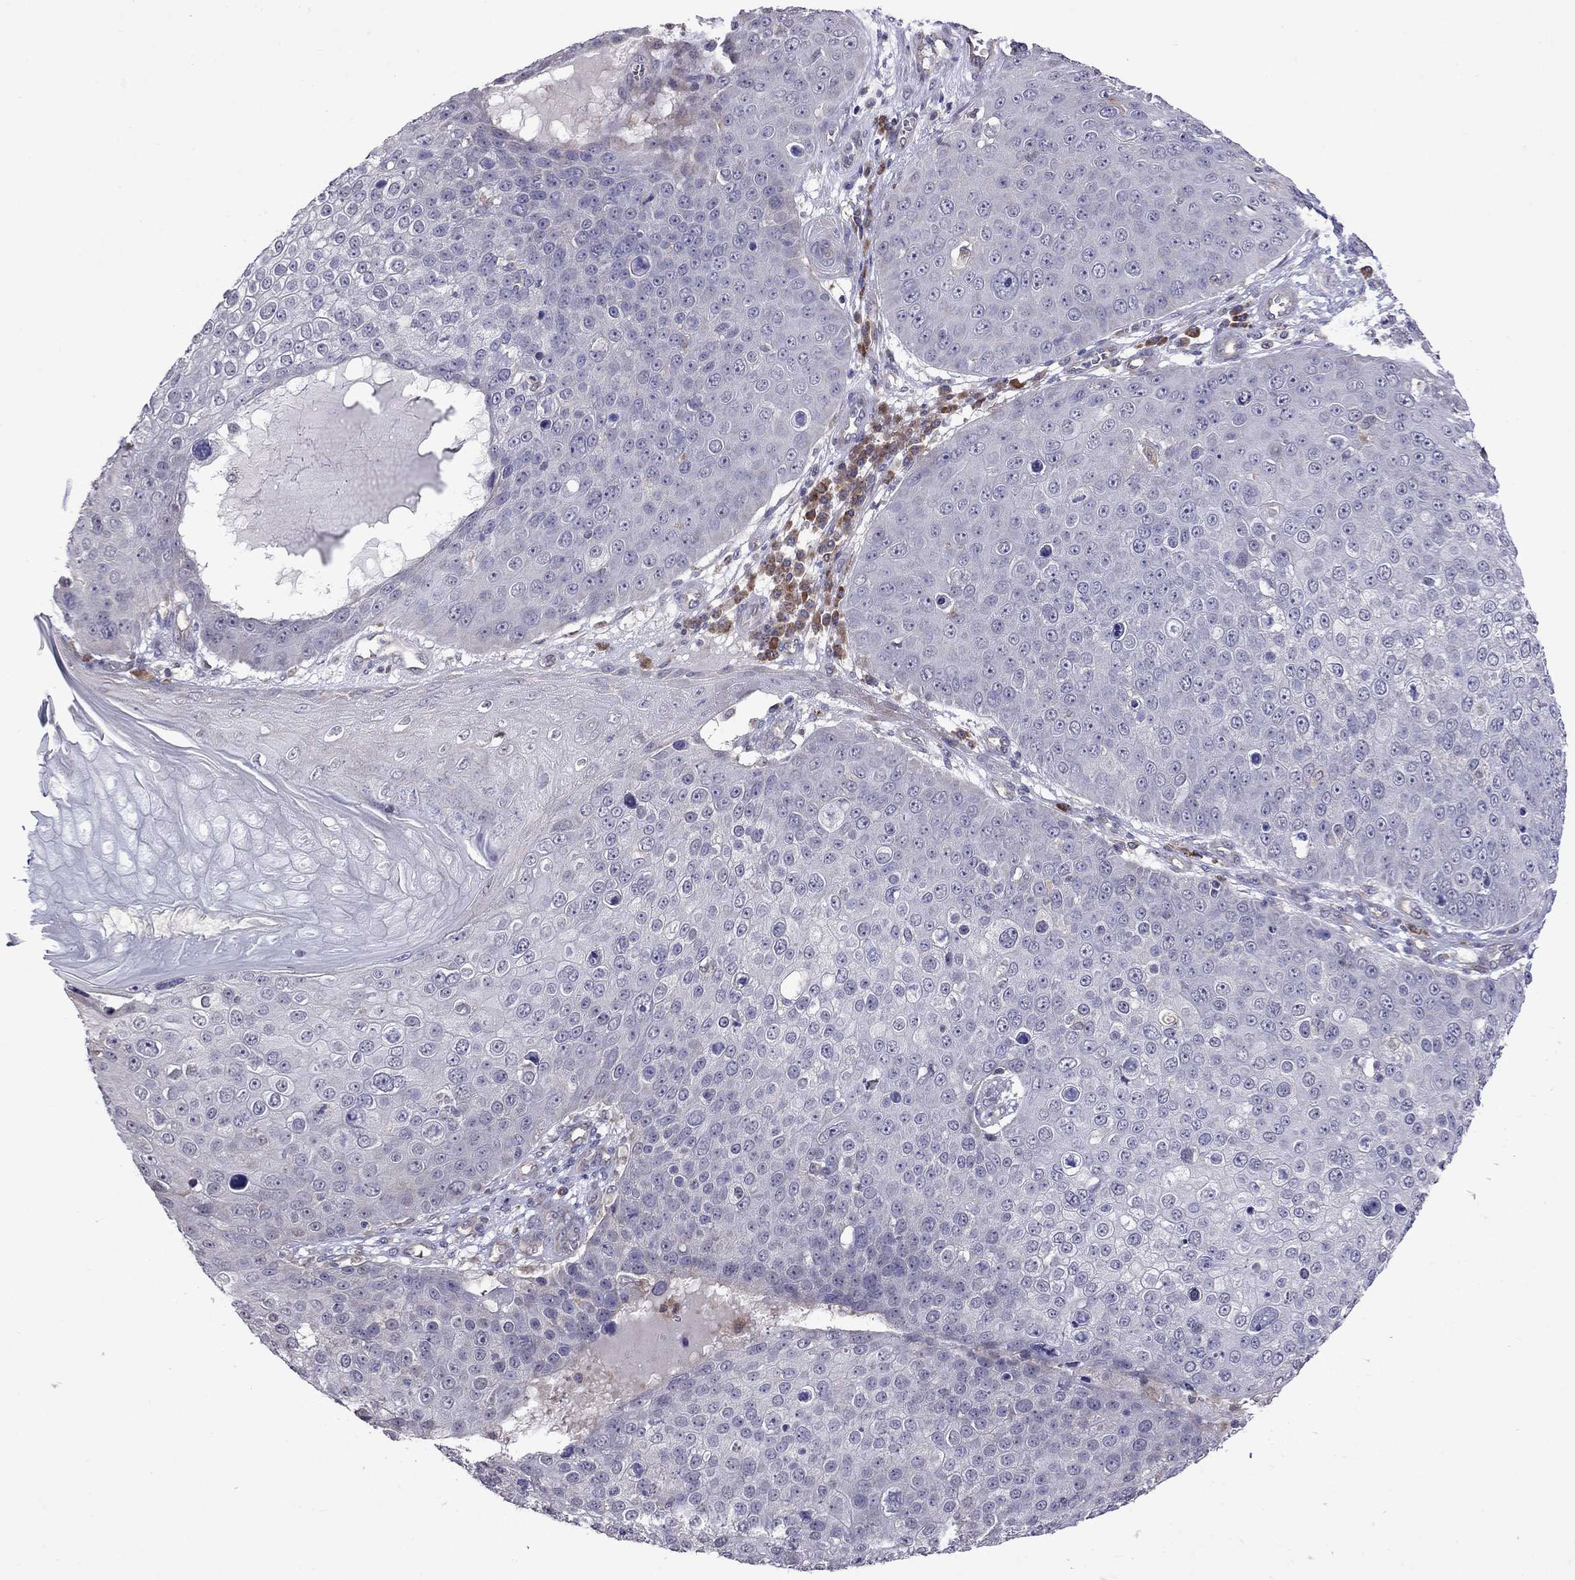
{"staining": {"intensity": "negative", "quantity": "none", "location": "none"}, "tissue": "skin cancer", "cell_type": "Tumor cells", "image_type": "cancer", "snomed": [{"axis": "morphology", "description": "Squamous cell carcinoma, NOS"}, {"axis": "topography", "description": "Skin"}], "caption": "There is no significant expression in tumor cells of squamous cell carcinoma (skin). Nuclei are stained in blue.", "gene": "ADAM28", "patient": {"sex": "male", "age": 71}}